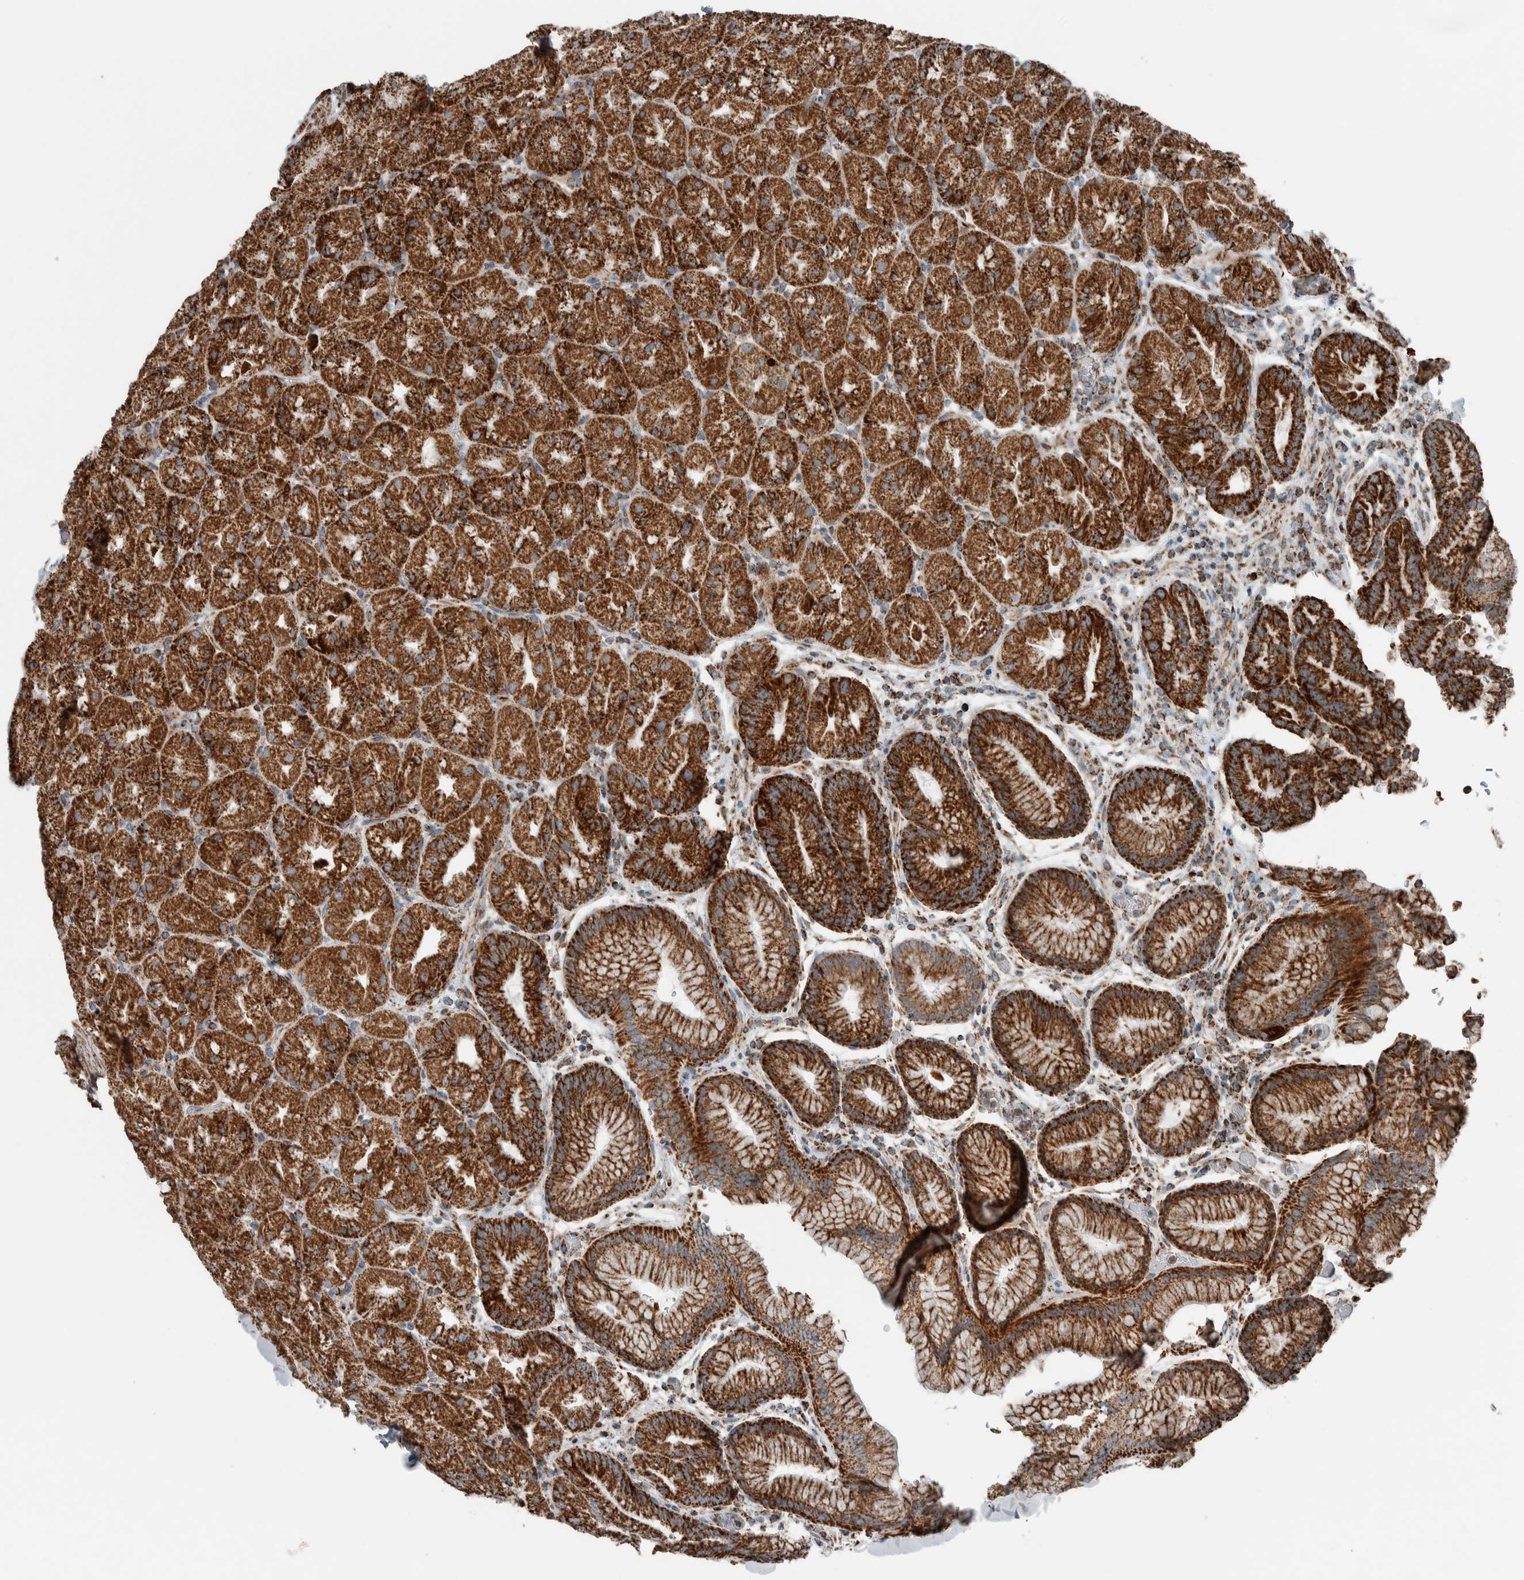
{"staining": {"intensity": "strong", "quantity": ">75%", "location": "cytoplasmic/membranous"}, "tissue": "stomach", "cell_type": "Glandular cells", "image_type": "normal", "snomed": [{"axis": "morphology", "description": "Normal tissue, NOS"}, {"axis": "topography", "description": "Stomach, upper"}, {"axis": "topography", "description": "Stomach"}], "caption": "Immunohistochemical staining of normal human stomach exhibits high levels of strong cytoplasmic/membranous staining in approximately >75% of glandular cells.", "gene": "CNTROB", "patient": {"sex": "male", "age": 48}}